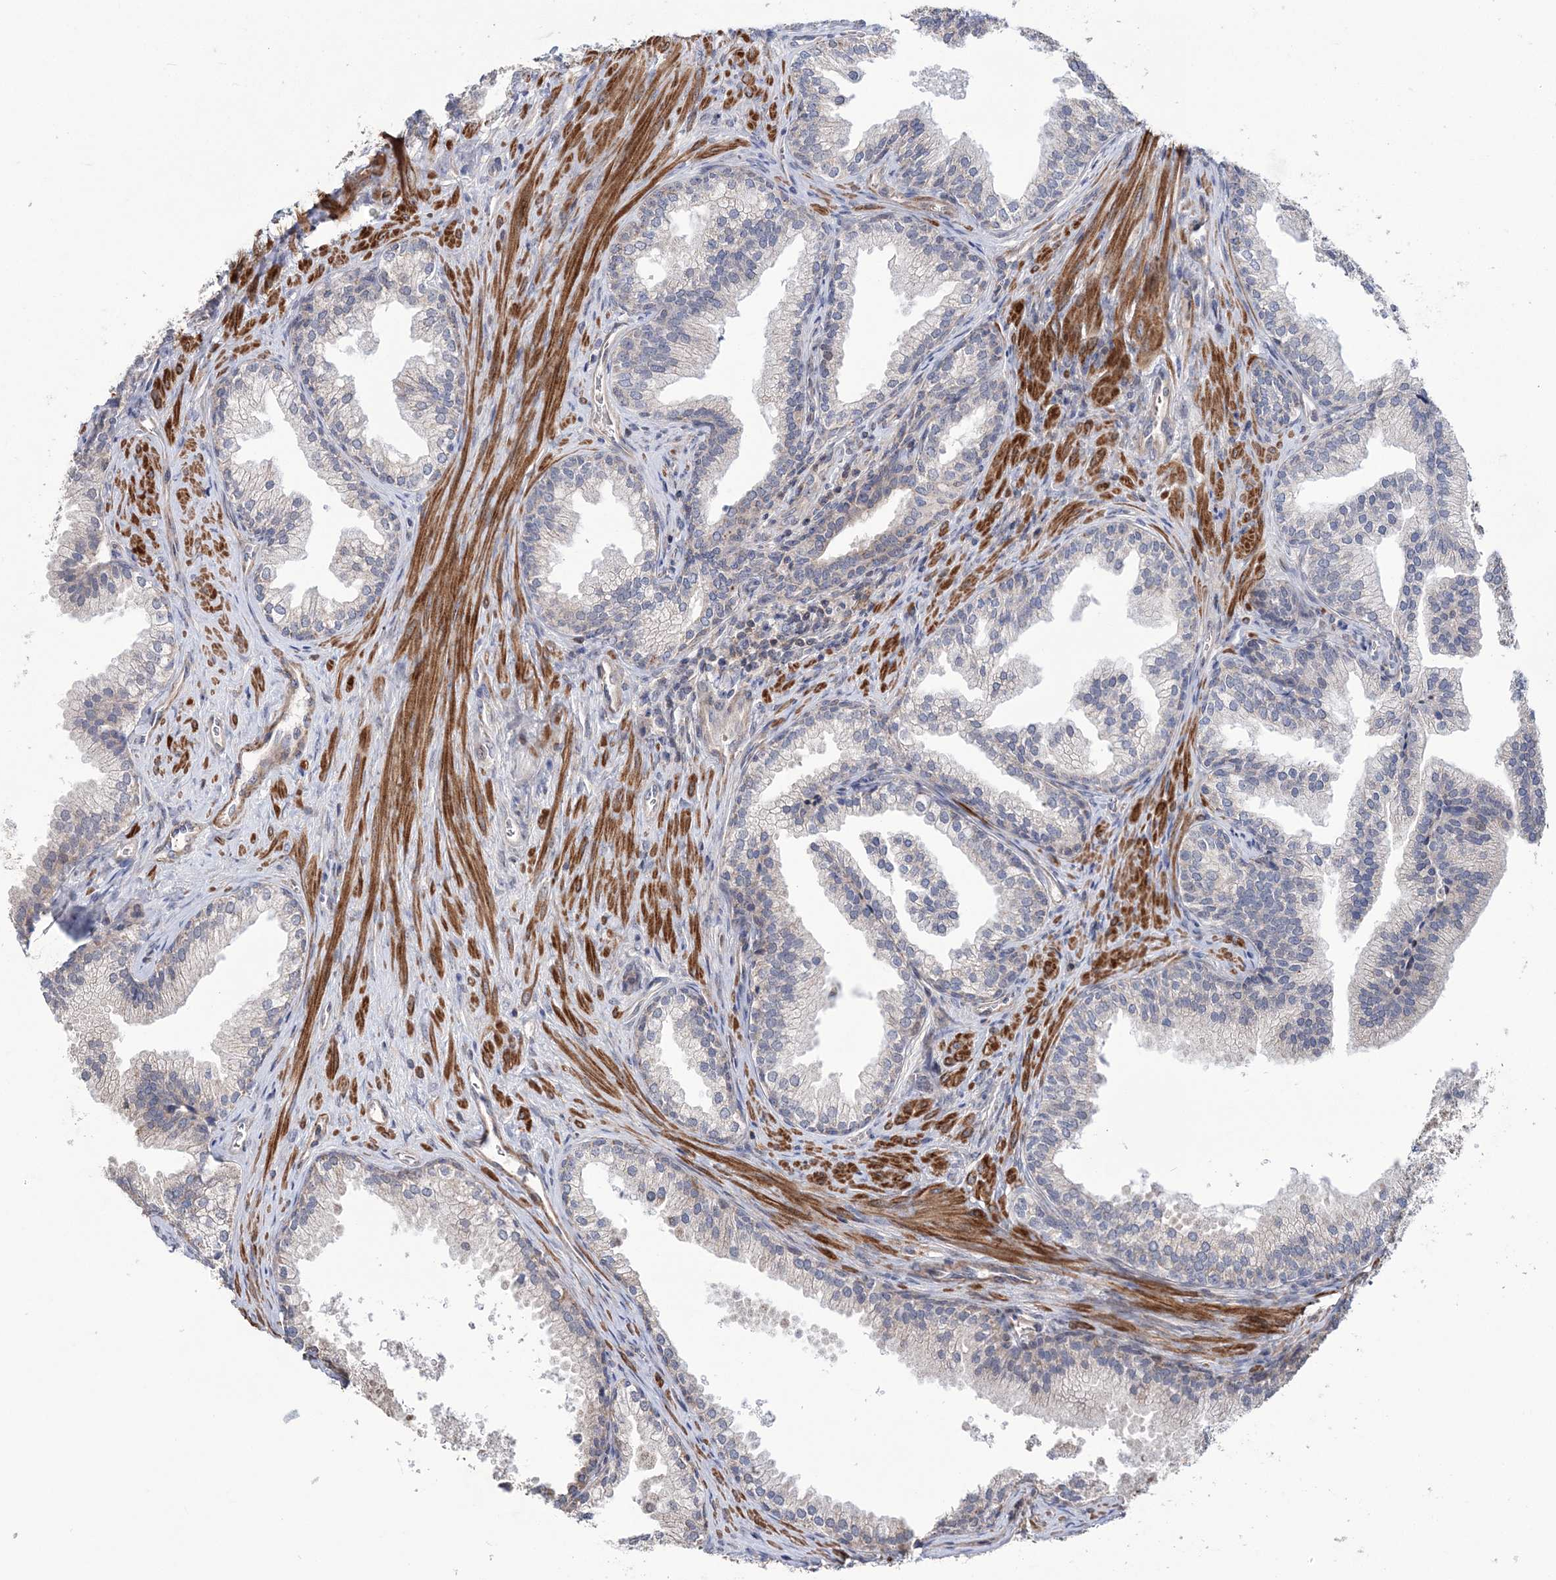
{"staining": {"intensity": "weak", "quantity": "<25%", "location": "cytoplasmic/membranous"}, "tissue": "prostate", "cell_type": "Glandular cells", "image_type": "normal", "snomed": [{"axis": "morphology", "description": "Normal tissue, NOS"}, {"axis": "topography", "description": "Prostate"}], "caption": "Glandular cells are negative for brown protein staining in normal prostate. (Immunohistochemistry, brightfield microscopy, high magnification).", "gene": "PPP2R2B", "patient": {"sex": "male", "age": 76}}